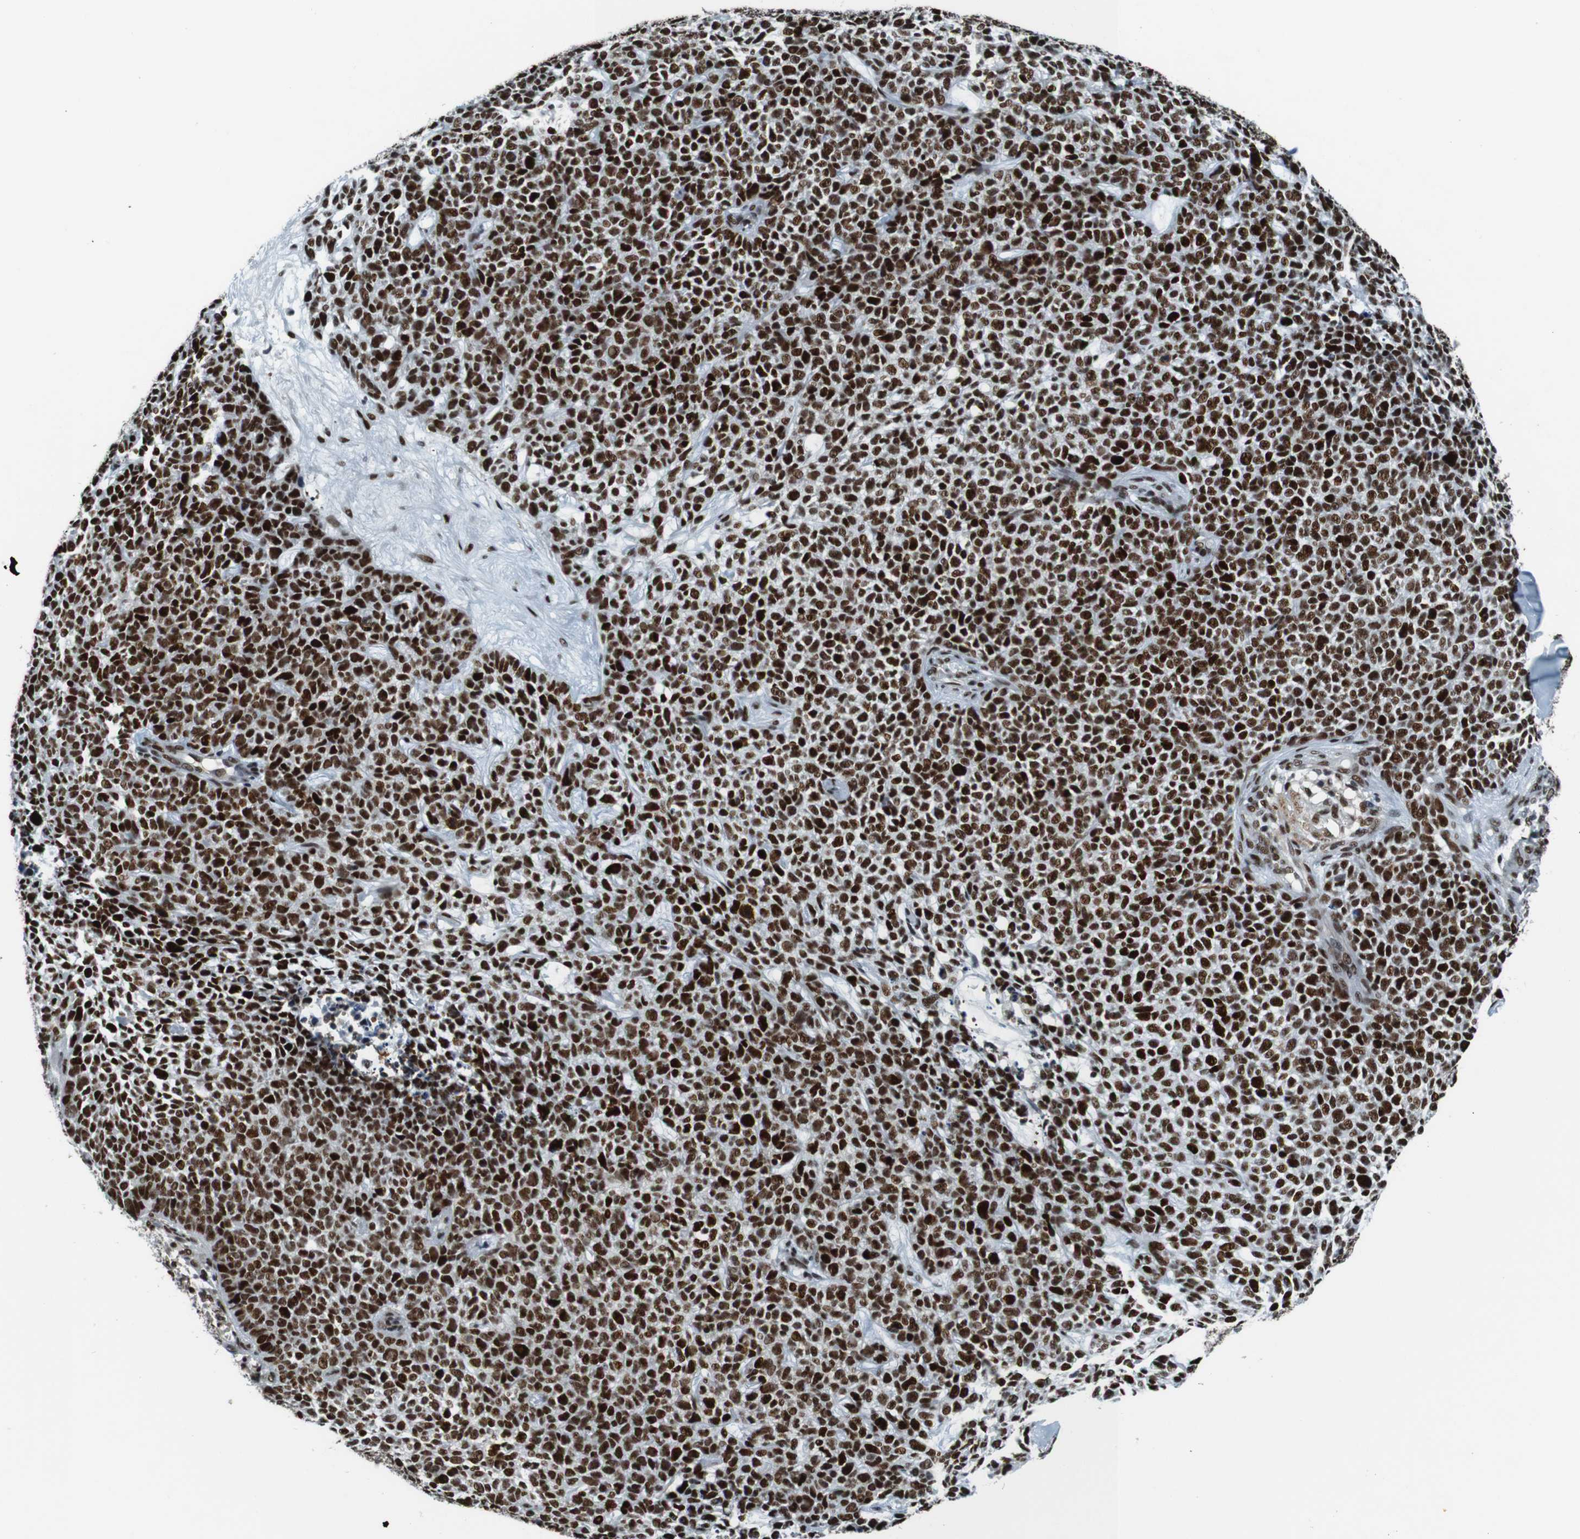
{"staining": {"intensity": "strong", "quantity": ">75%", "location": "nuclear"}, "tissue": "skin cancer", "cell_type": "Tumor cells", "image_type": "cancer", "snomed": [{"axis": "morphology", "description": "Basal cell carcinoma"}, {"axis": "topography", "description": "Skin"}], "caption": "This histopathology image reveals immunohistochemistry (IHC) staining of human skin basal cell carcinoma, with high strong nuclear positivity in approximately >75% of tumor cells.", "gene": "HEXIM1", "patient": {"sex": "female", "age": 84}}